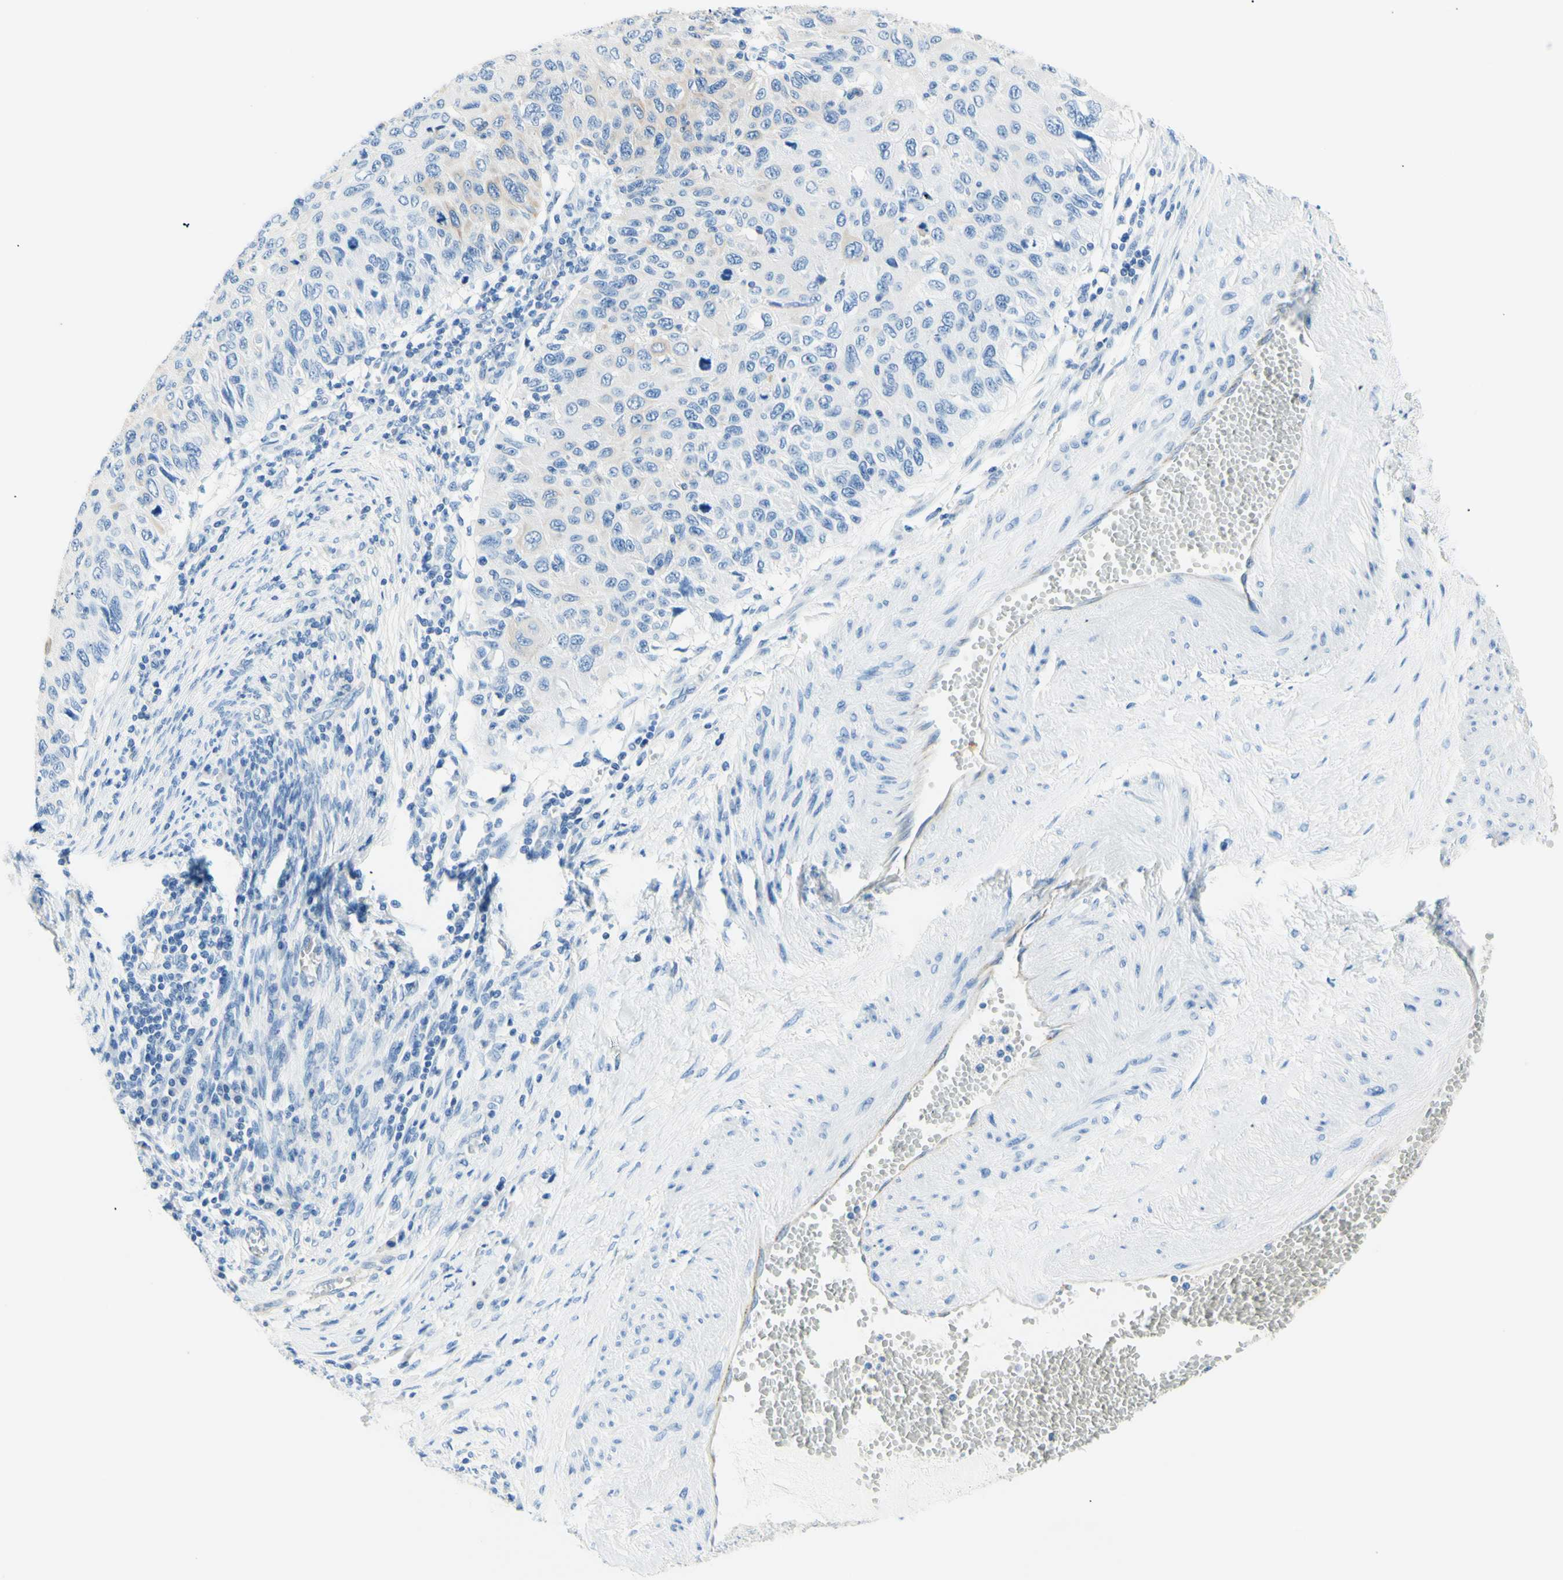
{"staining": {"intensity": "weak", "quantity": "<25%", "location": "cytoplasmic/membranous"}, "tissue": "cervical cancer", "cell_type": "Tumor cells", "image_type": "cancer", "snomed": [{"axis": "morphology", "description": "Squamous cell carcinoma, NOS"}, {"axis": "topography", "description": "Cervix"}], "caption": "Immunohistochemistry of human squamous cell carcinoma (cervical) demonstrates no expression in tumor cells.", "gene": "HPCA", "patient": {"sex": "female", "age": 70}}